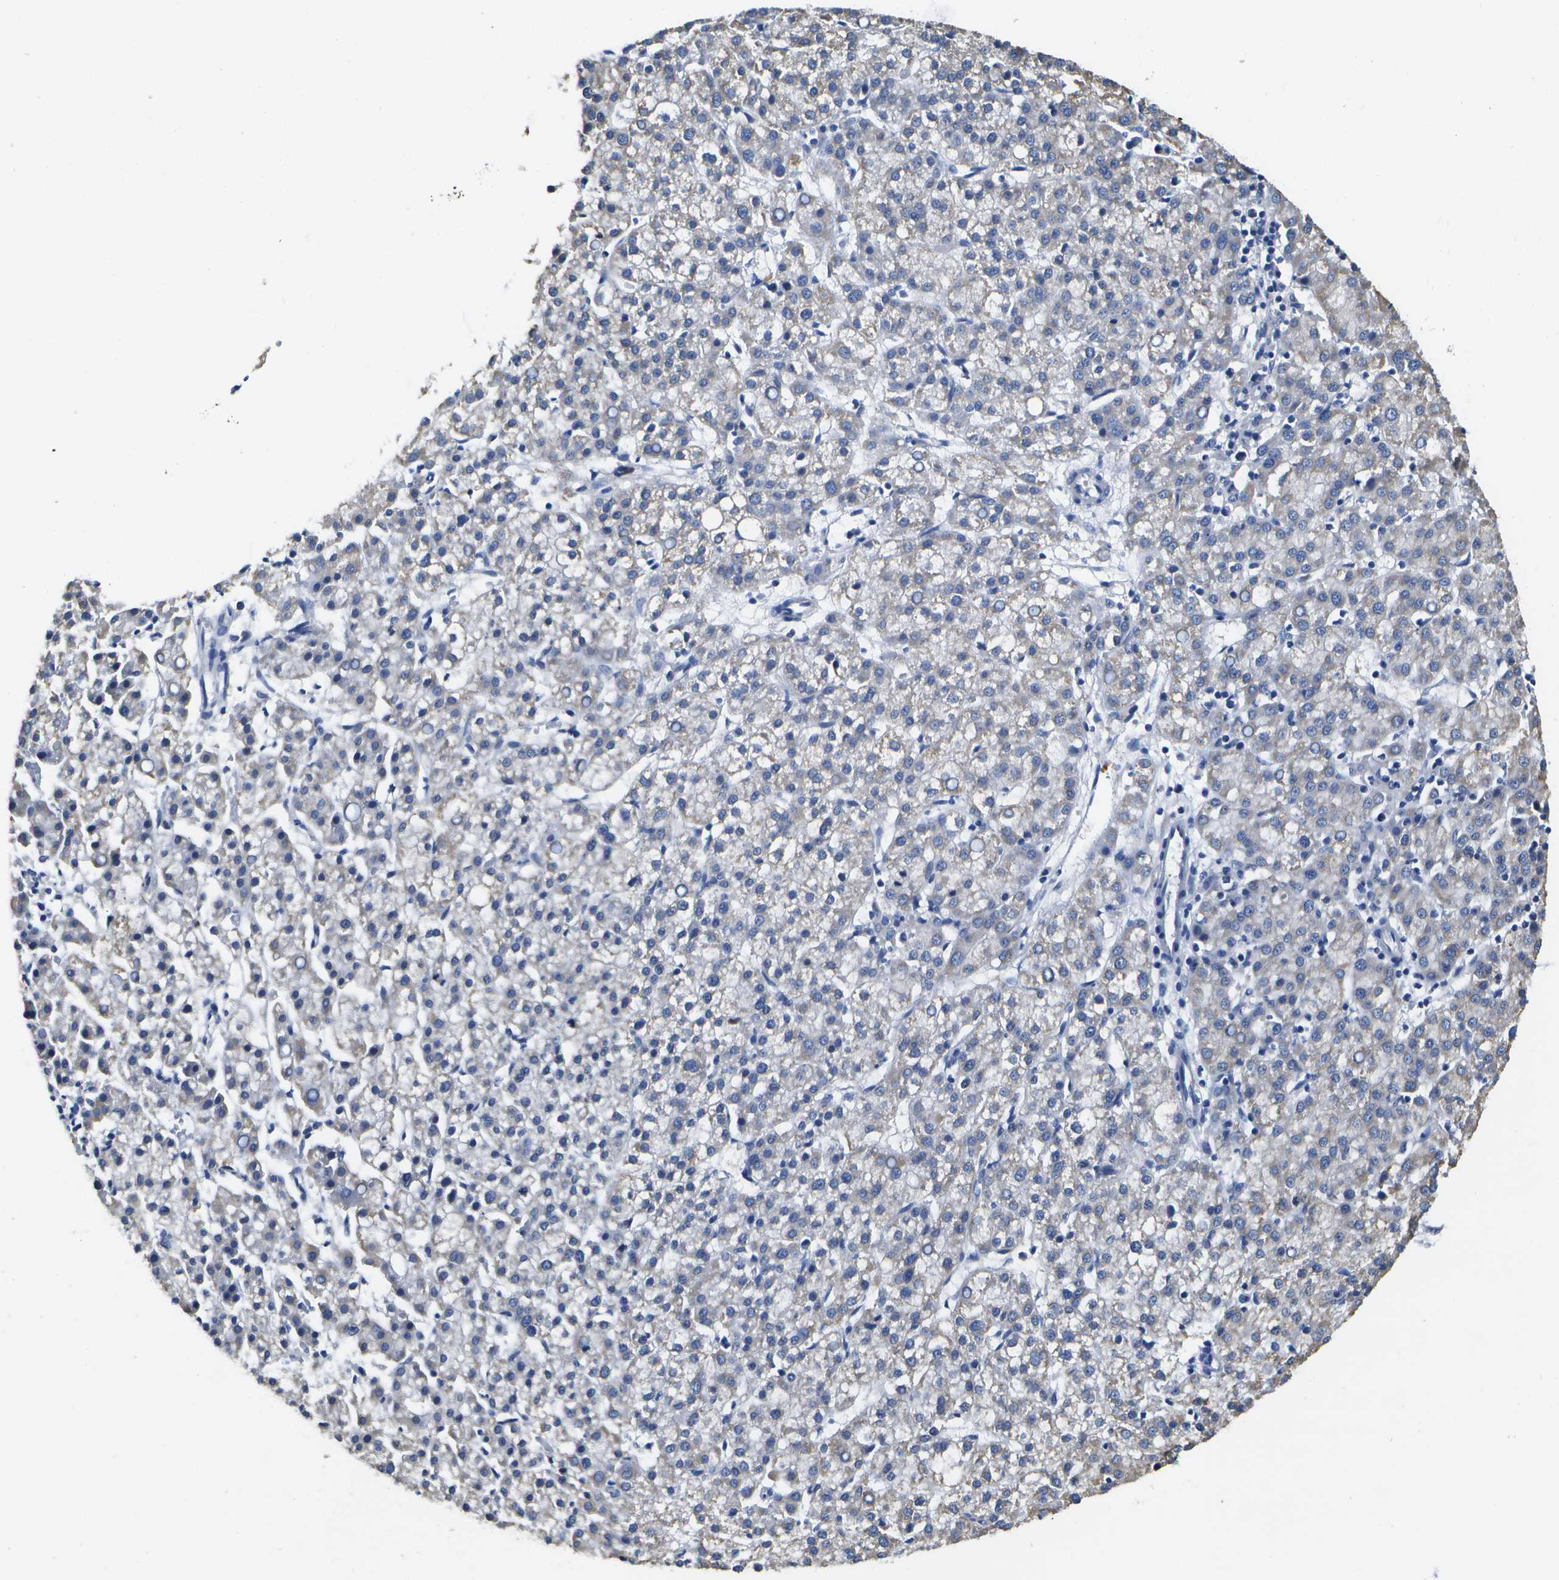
{"staining": {"intensity": "negative", "quantity": "none", "location": "none"}, "tissue": "liver cancer", "cell_type": "Tumor cells", "image_type": "cancer", "snomed": [{"axis": "morphology", "description": "Carcinoma, Hepatocellular, NOS"}, {"axis": "topography", "description": "Liver"}], "caption": "There is no significant staining in tumor cells of hepatocellular carcinoma (liver).", "gene": "DSE", "patient": {"sex": "female", "age": 58}}